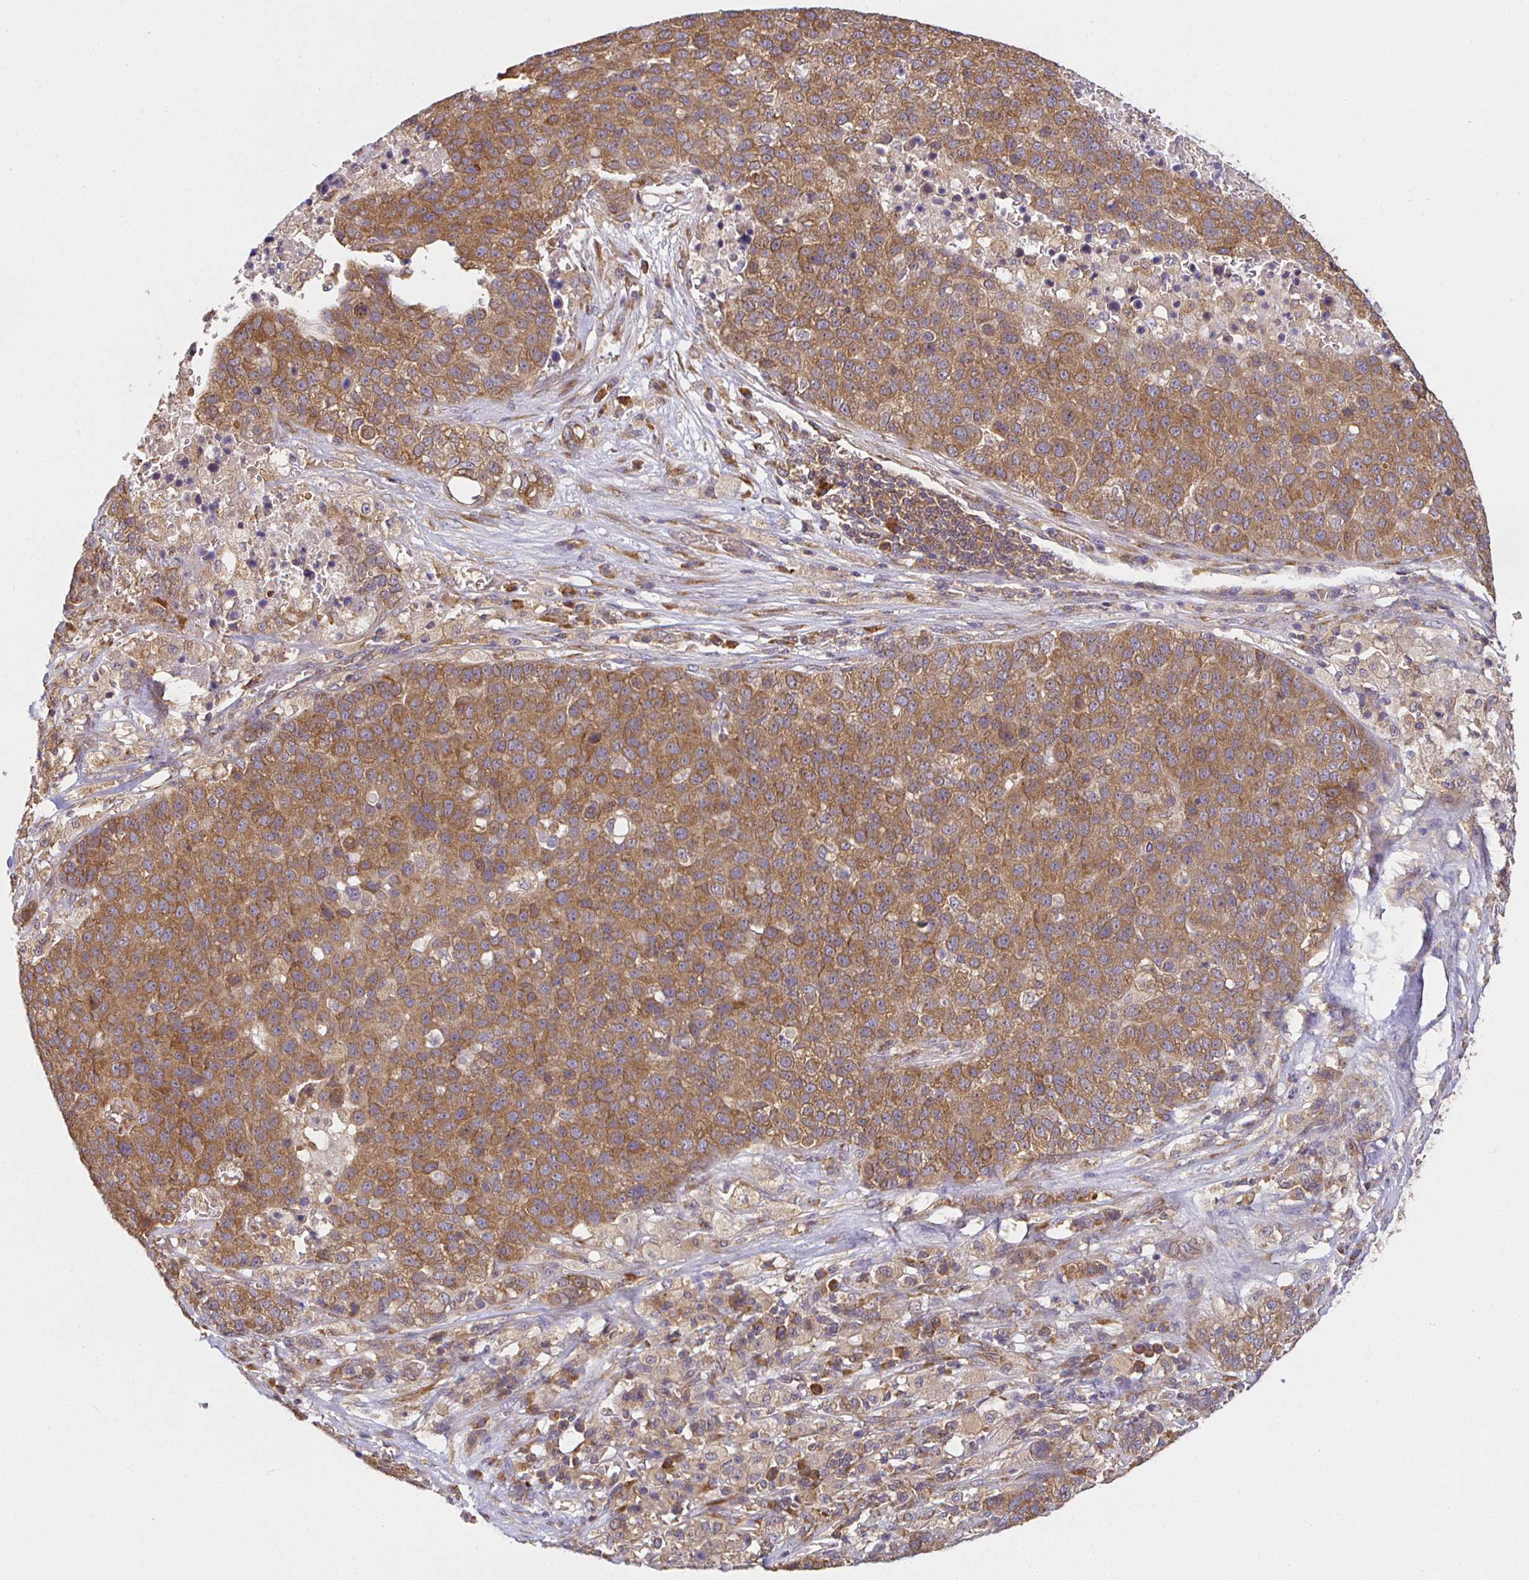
{"staining": {"intensity": "moderate", "quantity": ">75%", "location": "cytoplasmic/membranous"}, "tissue": "pancreatic cancer", "cell_type": "Tumor cells", "image_type": "cancer", "snomed": [{"axis": "morphology", "description": "Adenocarcinoma, NOS"}, {"axis": "topography", "description": "Pancreas"}], "caption": "A high-resolution micrograph shows immunohistochemistry (IHC) staining of pancreatic cancer (adenocarcinoma), which displays moderate cytoplasmic/membranous staining in approximately >75% of tumor cells.", "gene": "IRAK1", "patient": {"sex": "female", "age": 61}}